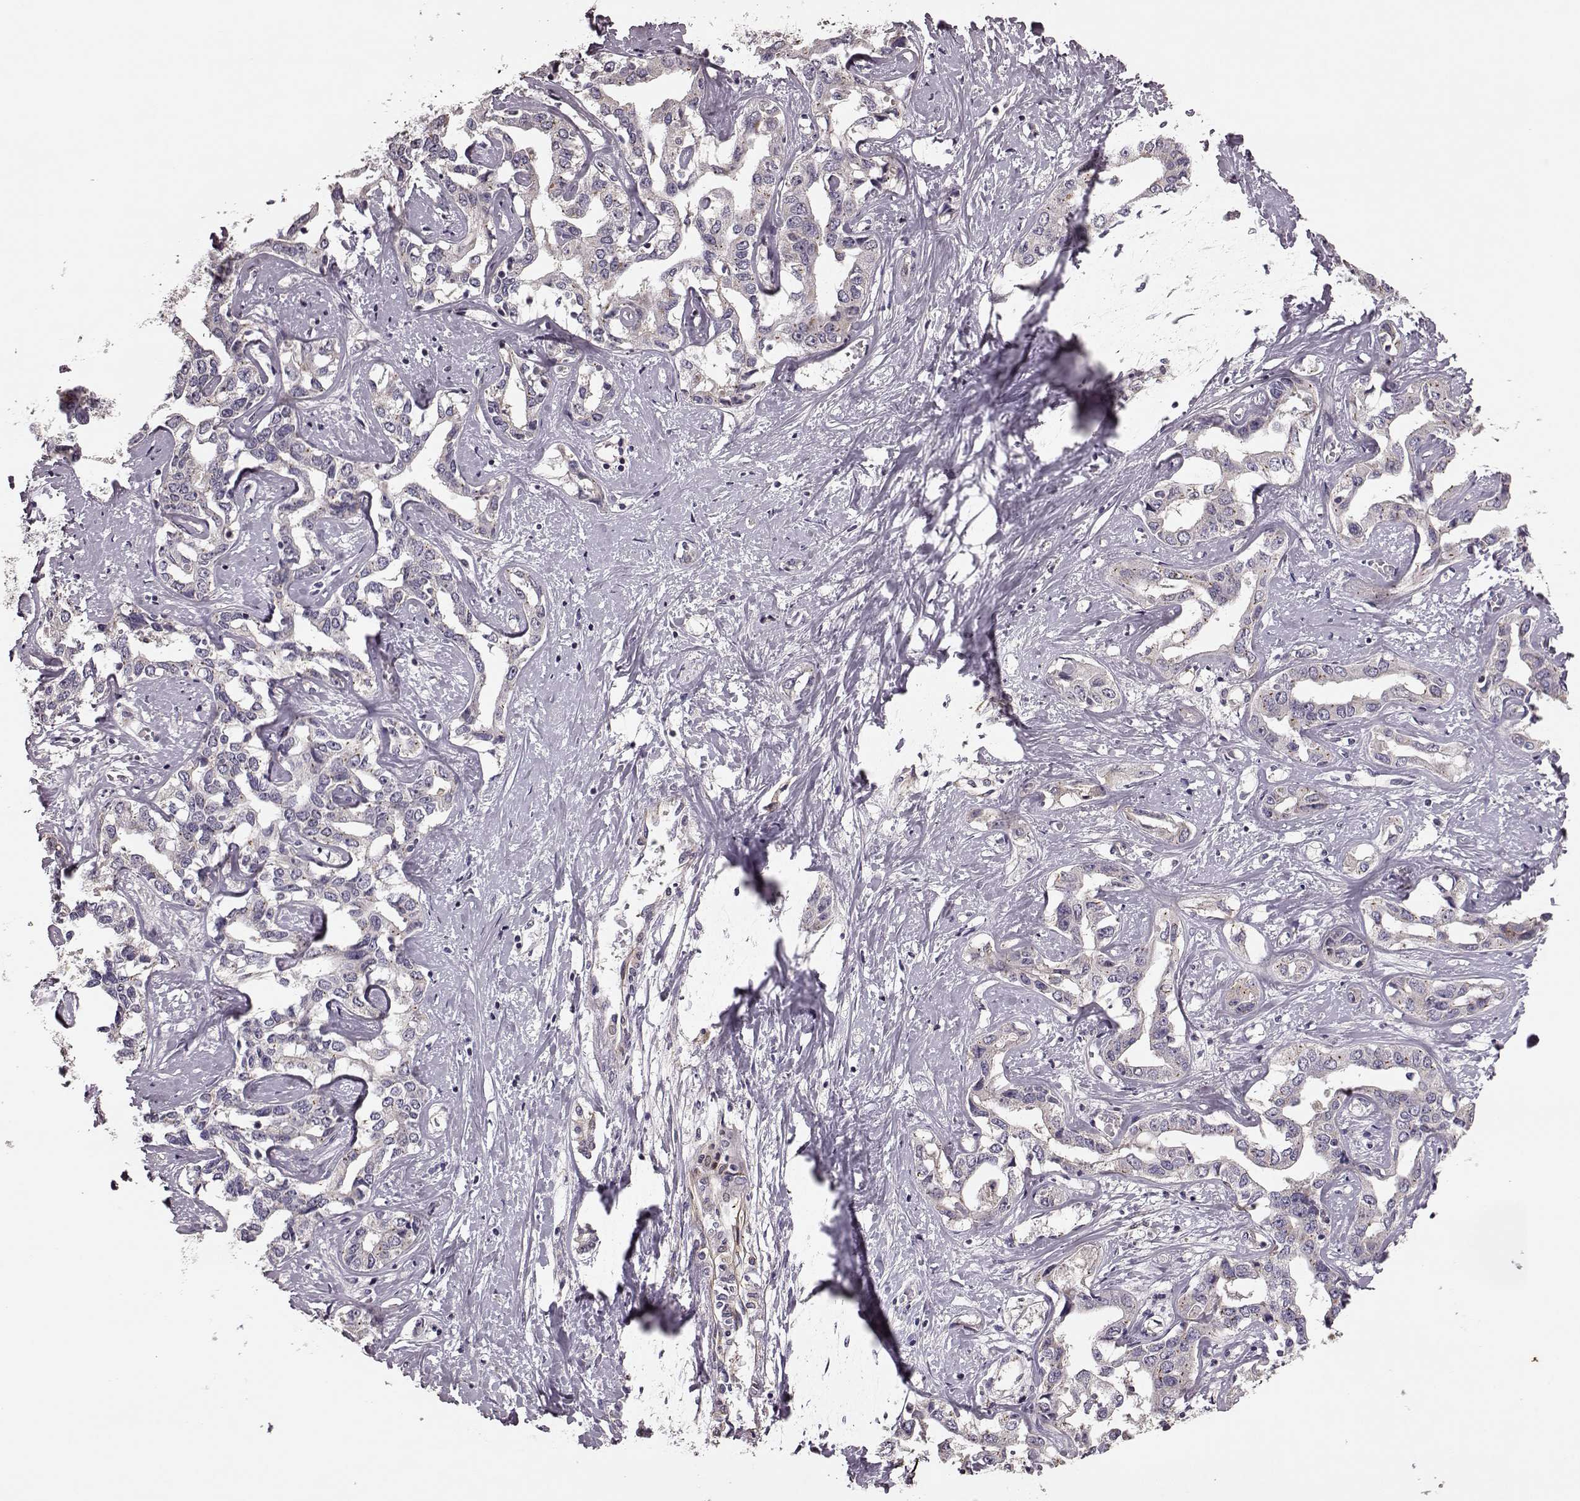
{"staining": {"intensity": "negative", "quantity": "none", "location": "none"}, "tissue": "liver cancer", "cell_type": "Tumor cells", "image_type": "cancer", "snomed": [{"axis": "morphology", "description": "Cholangiocarcinoma"}, {"axis": "topography", "description": "Liver"}], "caption": "Immunohistochemistry histopathology image of neoplastic tissue: human liver cancer stained with DAB reveals no significant protein staining in tumor cells.", "gene": "NTF3", "patient": {"sex": "male", "age": 59}}